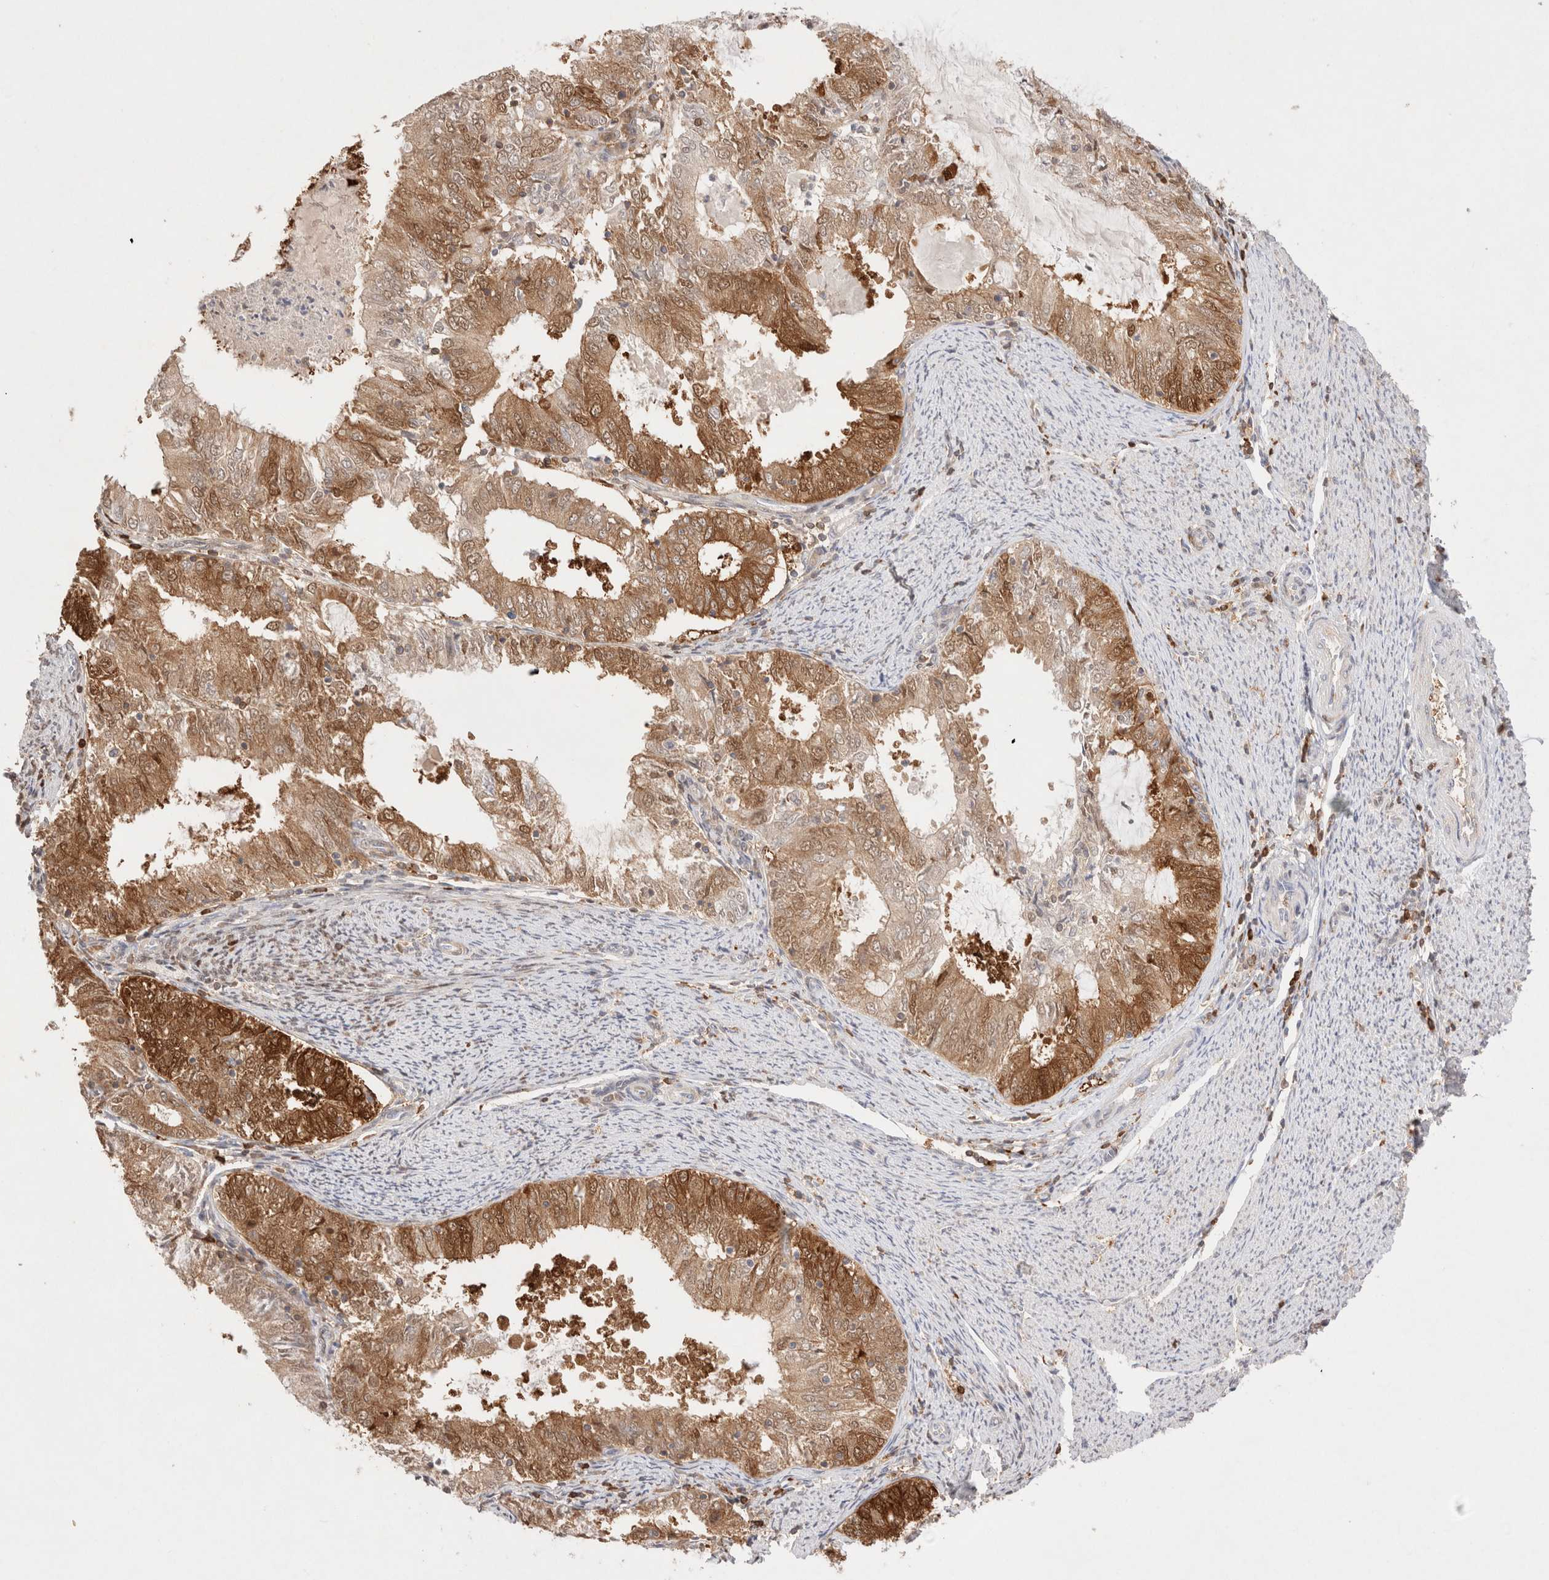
{"staining": {"intensity": "moderate", "quantity": ">75%", "location": "cytoplasmic/membranous,nuclear"}, "tissue": "endometrial cancer", "cell_type": "Tumor cells", "image_type": "cancer", "snomed": [{"axis": "morphology", "description": "Adenocarcinoma, NOS"}, {"axis": "topography", "description": "Endometrium"}], "caption": "Immunohistochemical staining of human endometrial cancer (adenocarcinoma) displays medium levels of moderate cytoplasmic/membranous and nuclear protein staining in approximately >75% of tumor cells. (brown staining indicates protein expression, while blue staining denotes nuclei).", "gene": "STARD10", "patient": {"sex": "female", "age": 57}}